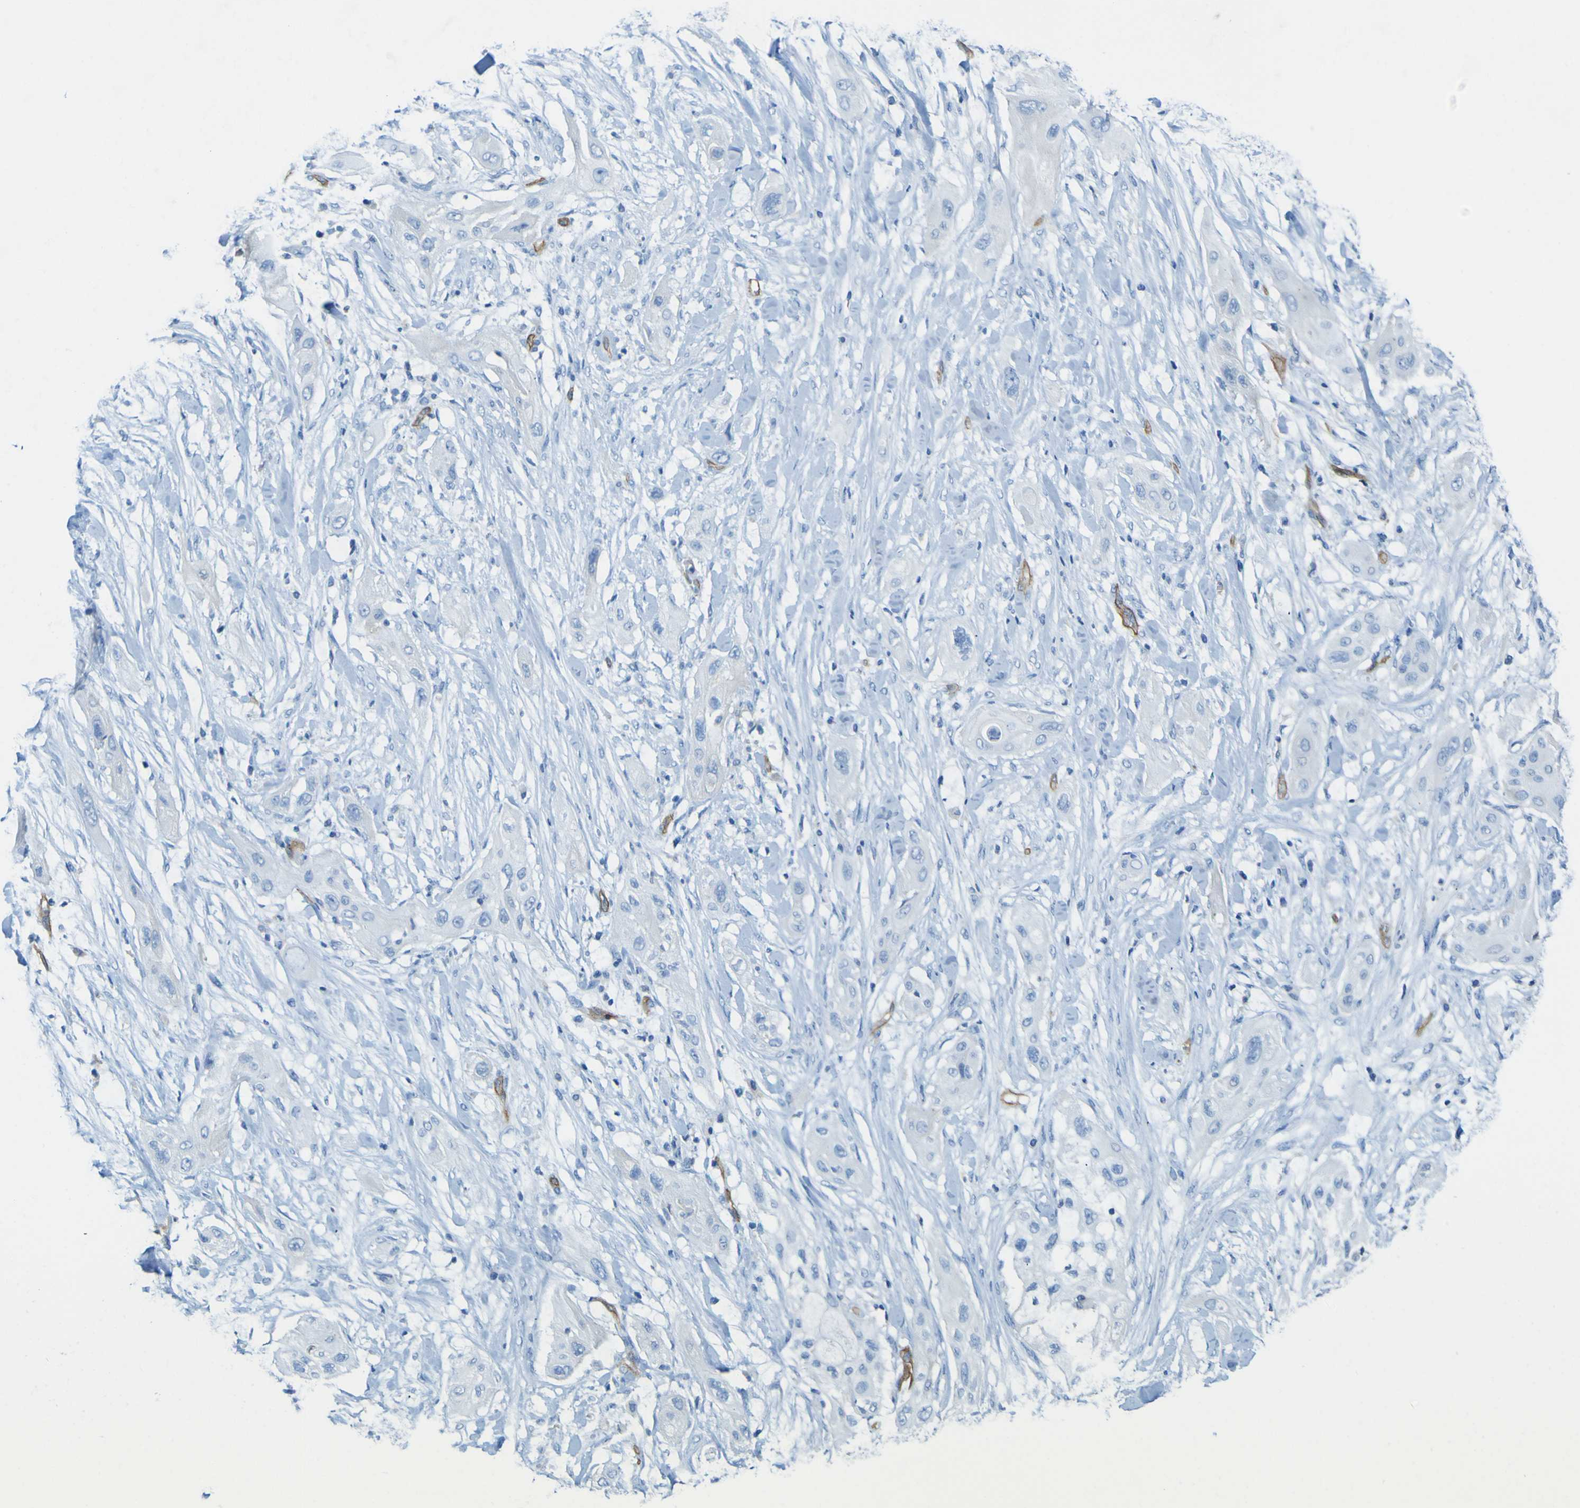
{"staining": {"intensity": "negative", "quantity": "none", "location": "none"}, "tissue": "lung cancer", "cell_type": "Tumor cells", "image_type": "cancer", "snomed": [{"axis": "morphology", "description": "Squamous cell carcinoma, NOS"}, {"axis": "topography", "description": "Lung"}], "caption": "Tumor cells are negative for protein expression in human lung squamous cell carcinoma.", "gene": "CD93", "patient": {"sex": "female", "age": 47}}